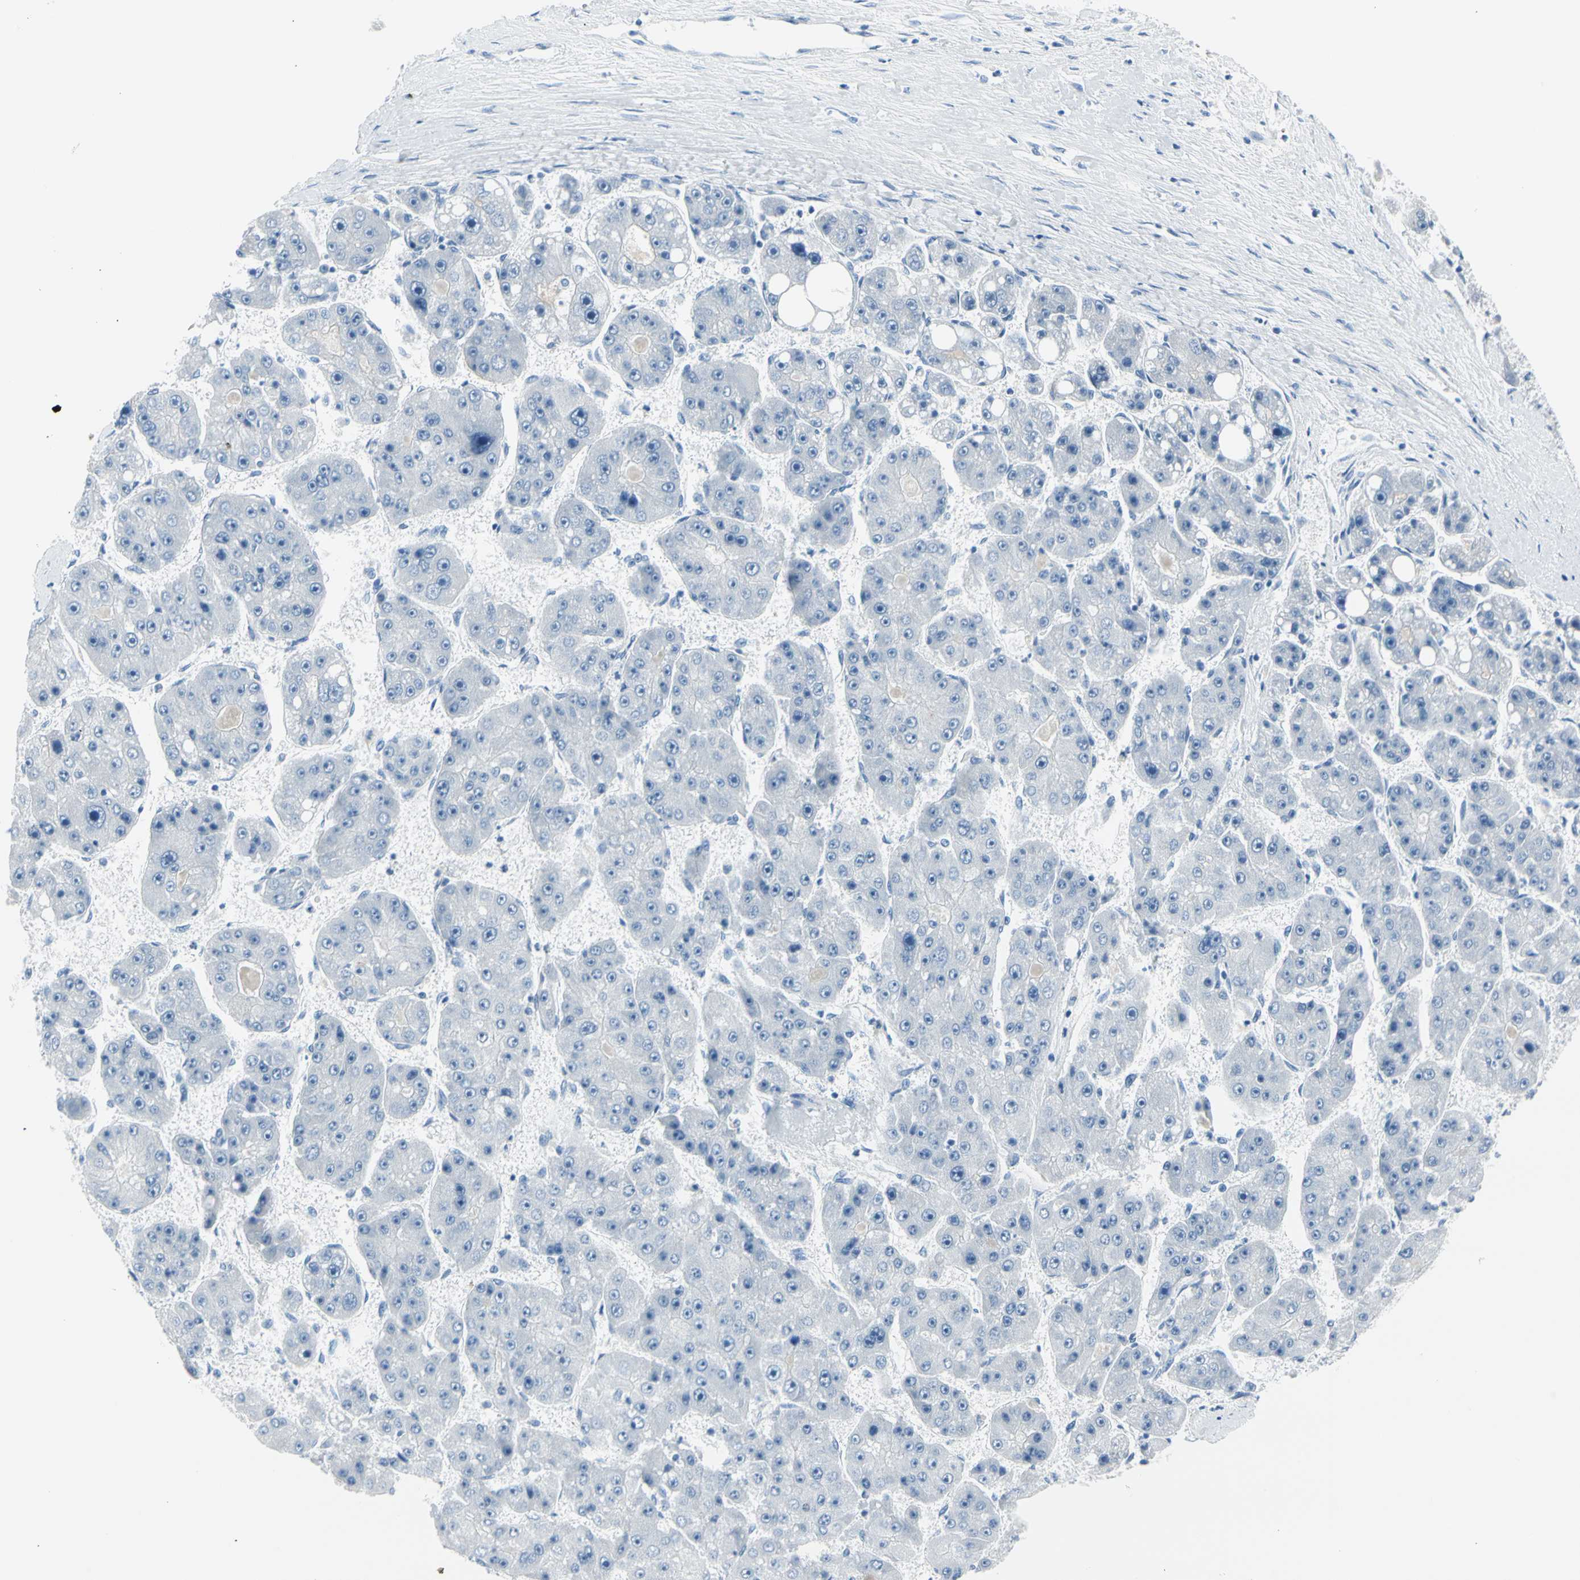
{"staining": {"intensity": "negative", "quantity": "none", "location": "none"}, "tissue": "liver cancer", "cell_type": "Tumor cells", "image_type": "cancer", "snomed": [{"axis": "morphology", "description": "Carcinoma, Hepatocellular, NOS"}, {"axis": "topography", "description": "Liver"}], "caption": "Photomicrograph shows no significant protein staining in tumor cells of liver cancer. (DAB IHC visualized using brightfield microscopy, high magnification).", "gene": "TPO", "patient": {"sex": "female", "age": 61}}